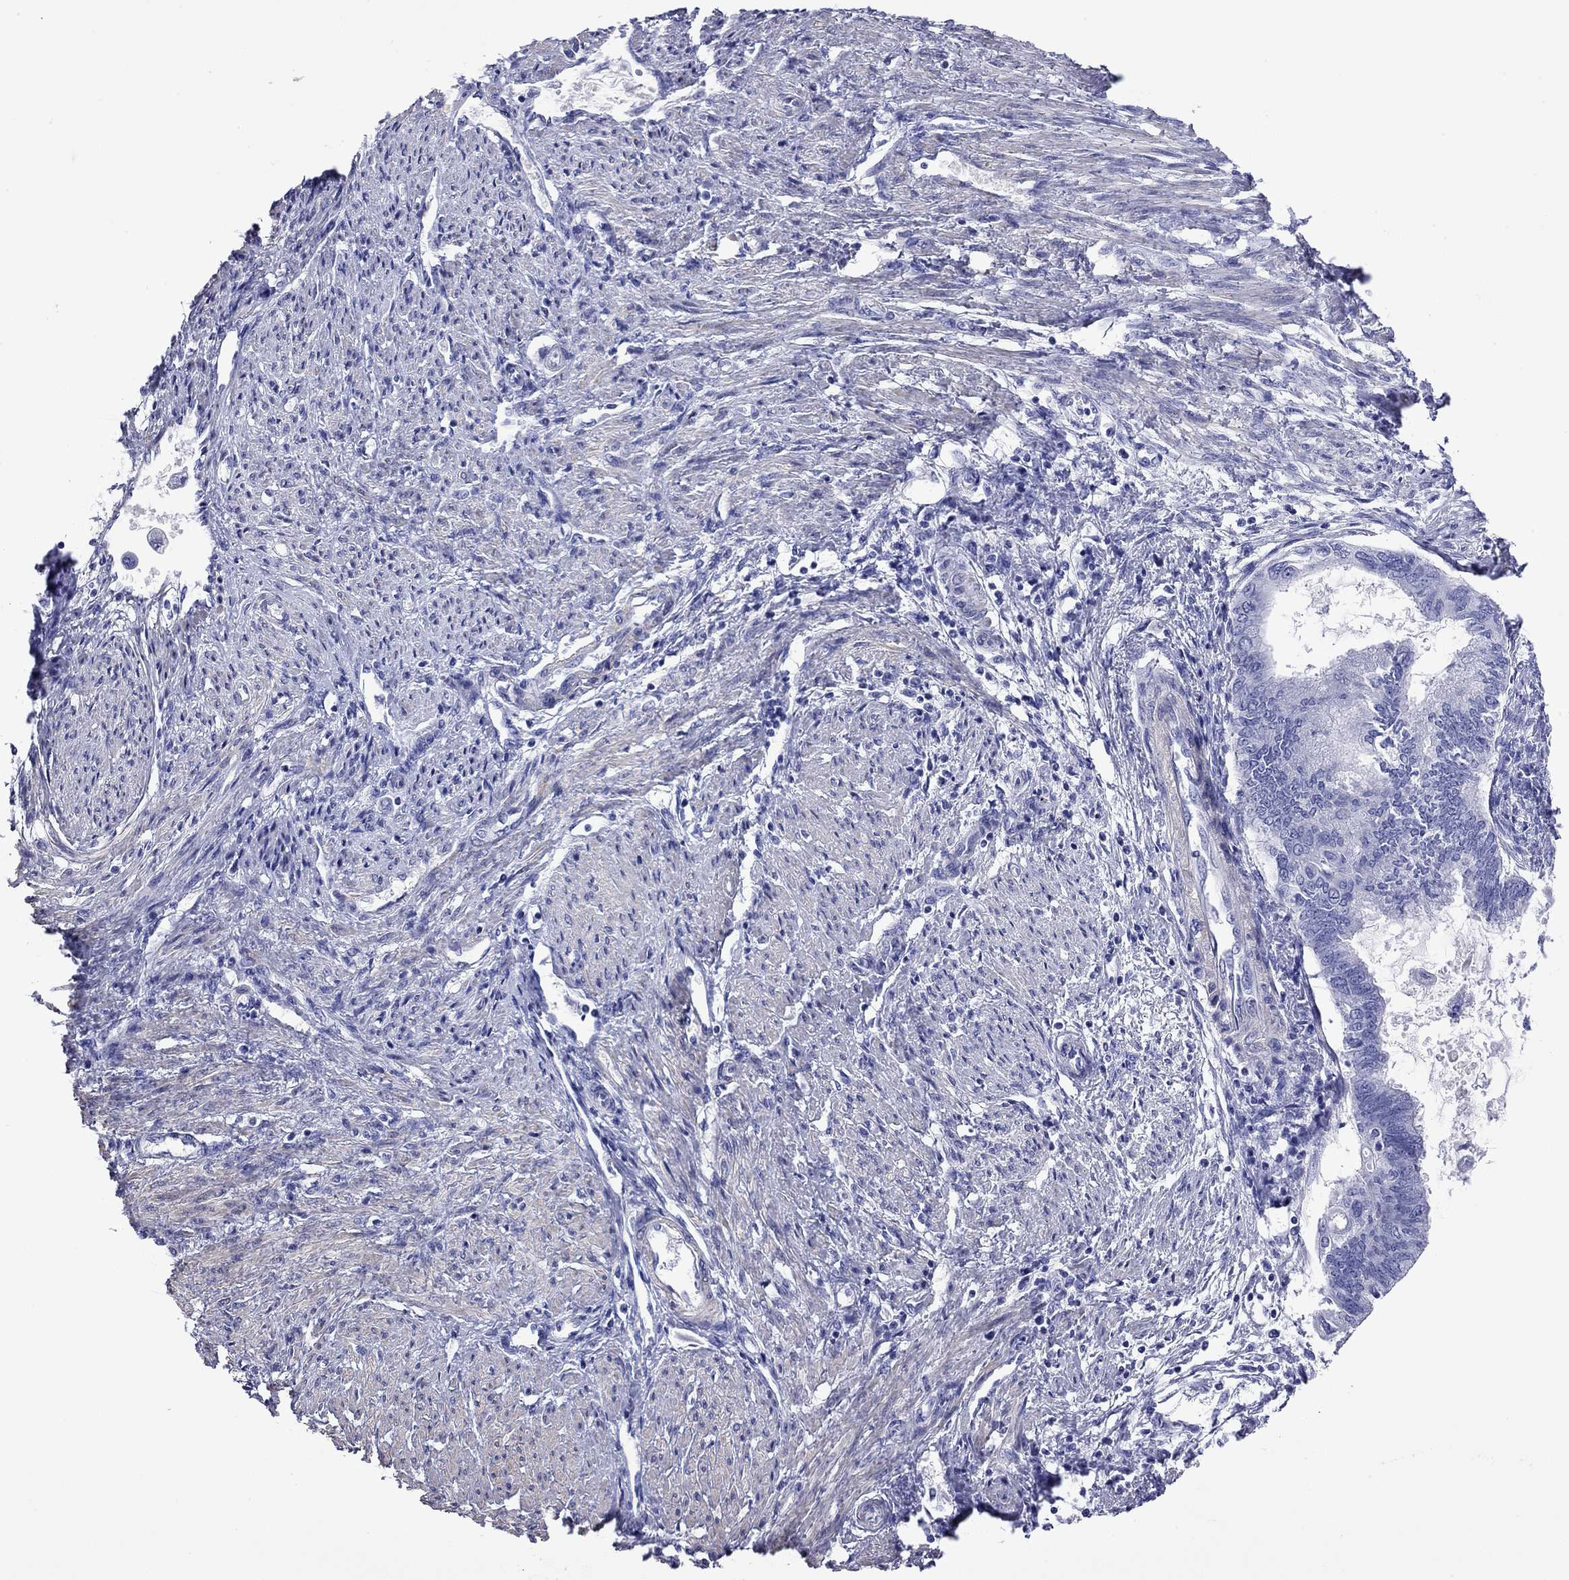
{"staining": {"intensity": "negative", "quantity": "none", "location": "none"}, "tissue": "endometrial cancer", "cell_type": "Tumor cells", "image_type": "cancer", "snomed": [{"axis": "morphology", "description": "Adenocarcinoma, NOS"}, {"axis": "topography", "description": "Endometrium"}], "caption": "There is no significant staining in tumor cells of endometrial cancer.", "gene": "KIAA2012", "patient": {"sex": "female", "age": 86}}